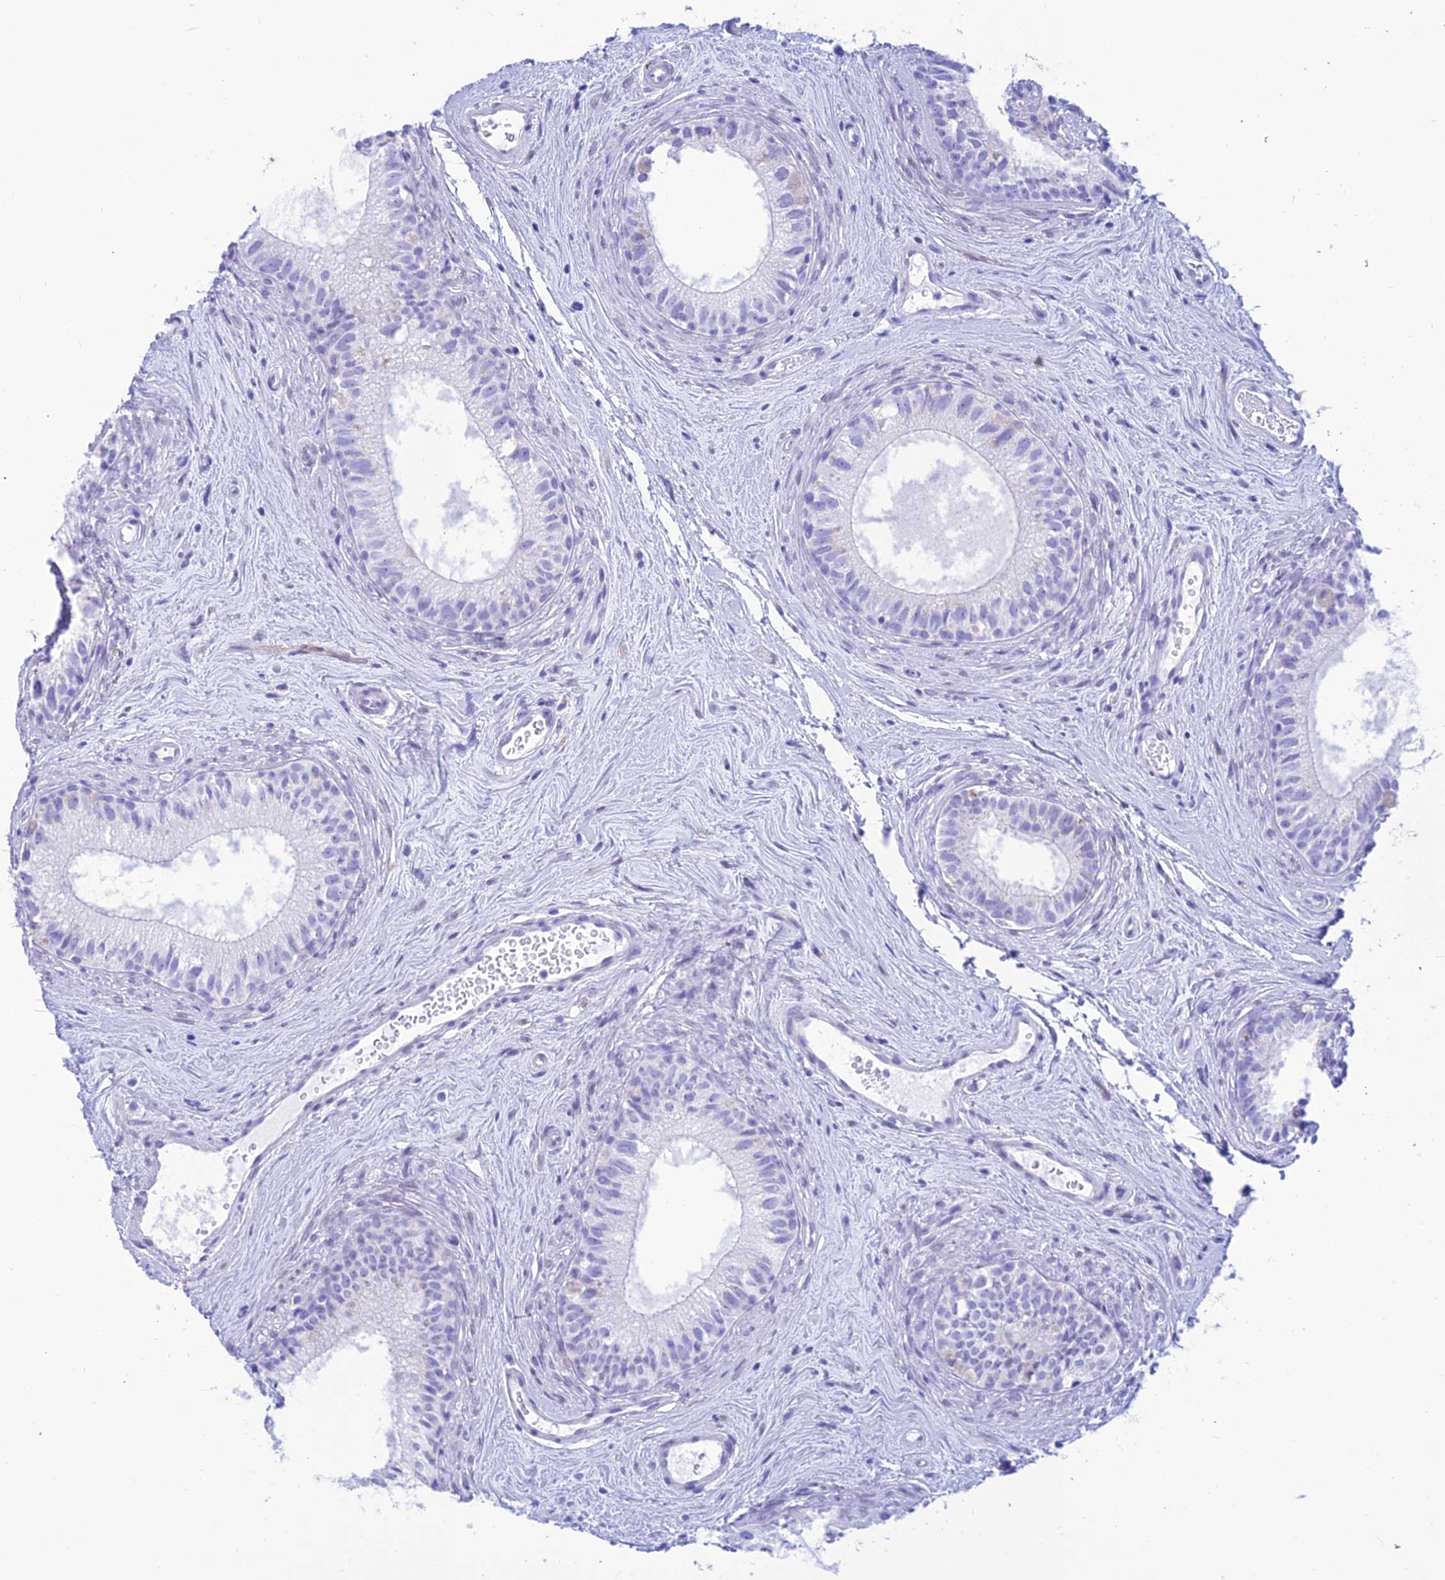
{"staining": {"intensity": "negative", "quantity": "none", "location": "none"}, "tissue": "epididymis", "cell_type": "Glandular cells", "image_type": "normal", "snomed": [{"axis": "morphology", "description": "Normal tissue, NOS"}, {"axis": "topography", "description": "Epididymis"}], "caption": "Protein analysis of normal epididymis demonstrates no significant expression in glandular cells. The staining was performed using DAB to visualize the protein expression in brown, while the nuclei were stained in blue with hematoxylin (Magnification: 20x).", "gene": "PRNP", "patient": {"sex": "male", "age": 71}}